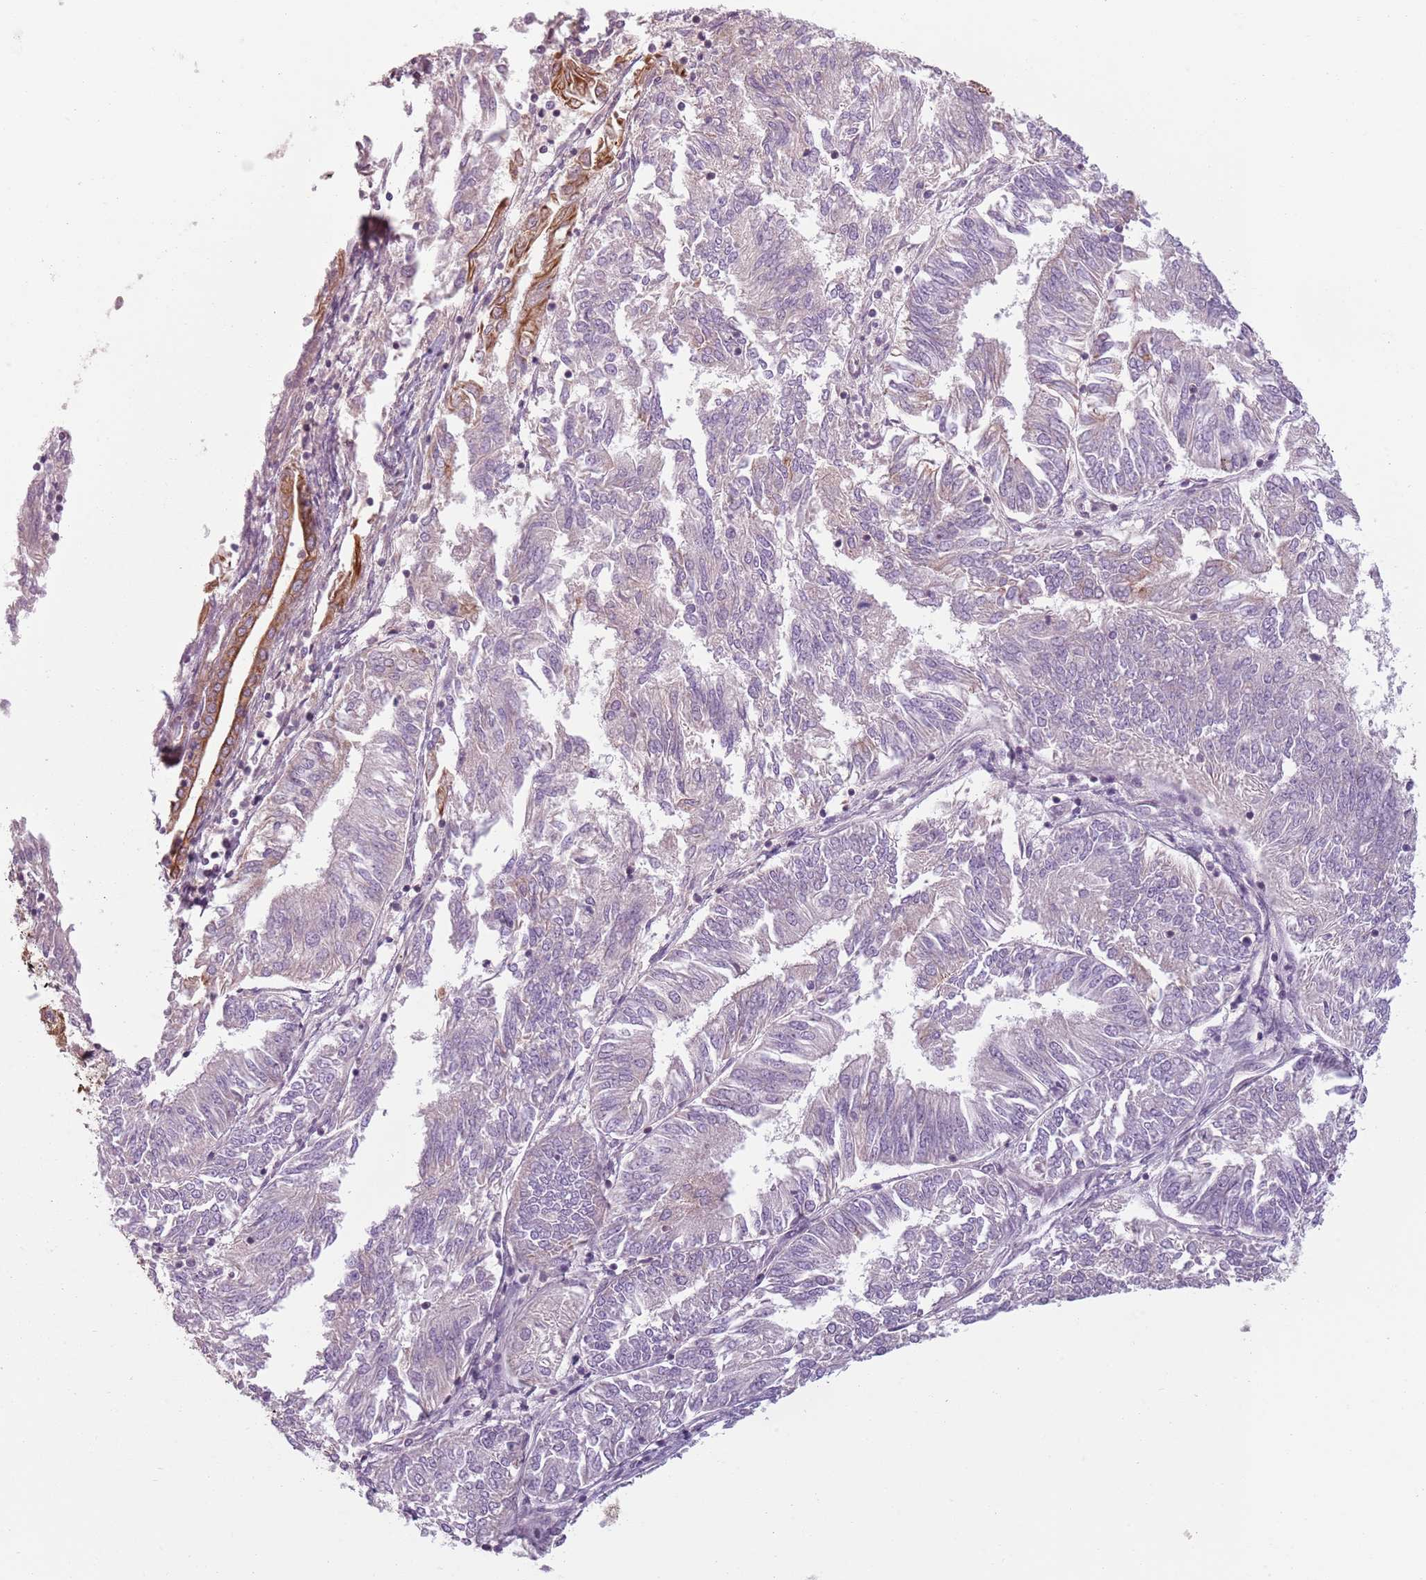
{"staining": {"intensity": "negative", "quantity": "none", "location": "none"}, "tissue": "endometrial cancer", "cell_type": "Tumor cells", "image_type": "cancer", "snomed": [{"axis": "morphology", "description": "Adenocarcinoma, NOS"}, {"axis": "topography", "description": "Endometrium"}], "caption": "High power microscopy histopathology image of an immunohistochemistry (IHC) micrograph of endometrial cancer, revealing no significant positivity in tumor cells.", "gene": "TLCD2", "patient": {"sex": "female", "age": 58}}